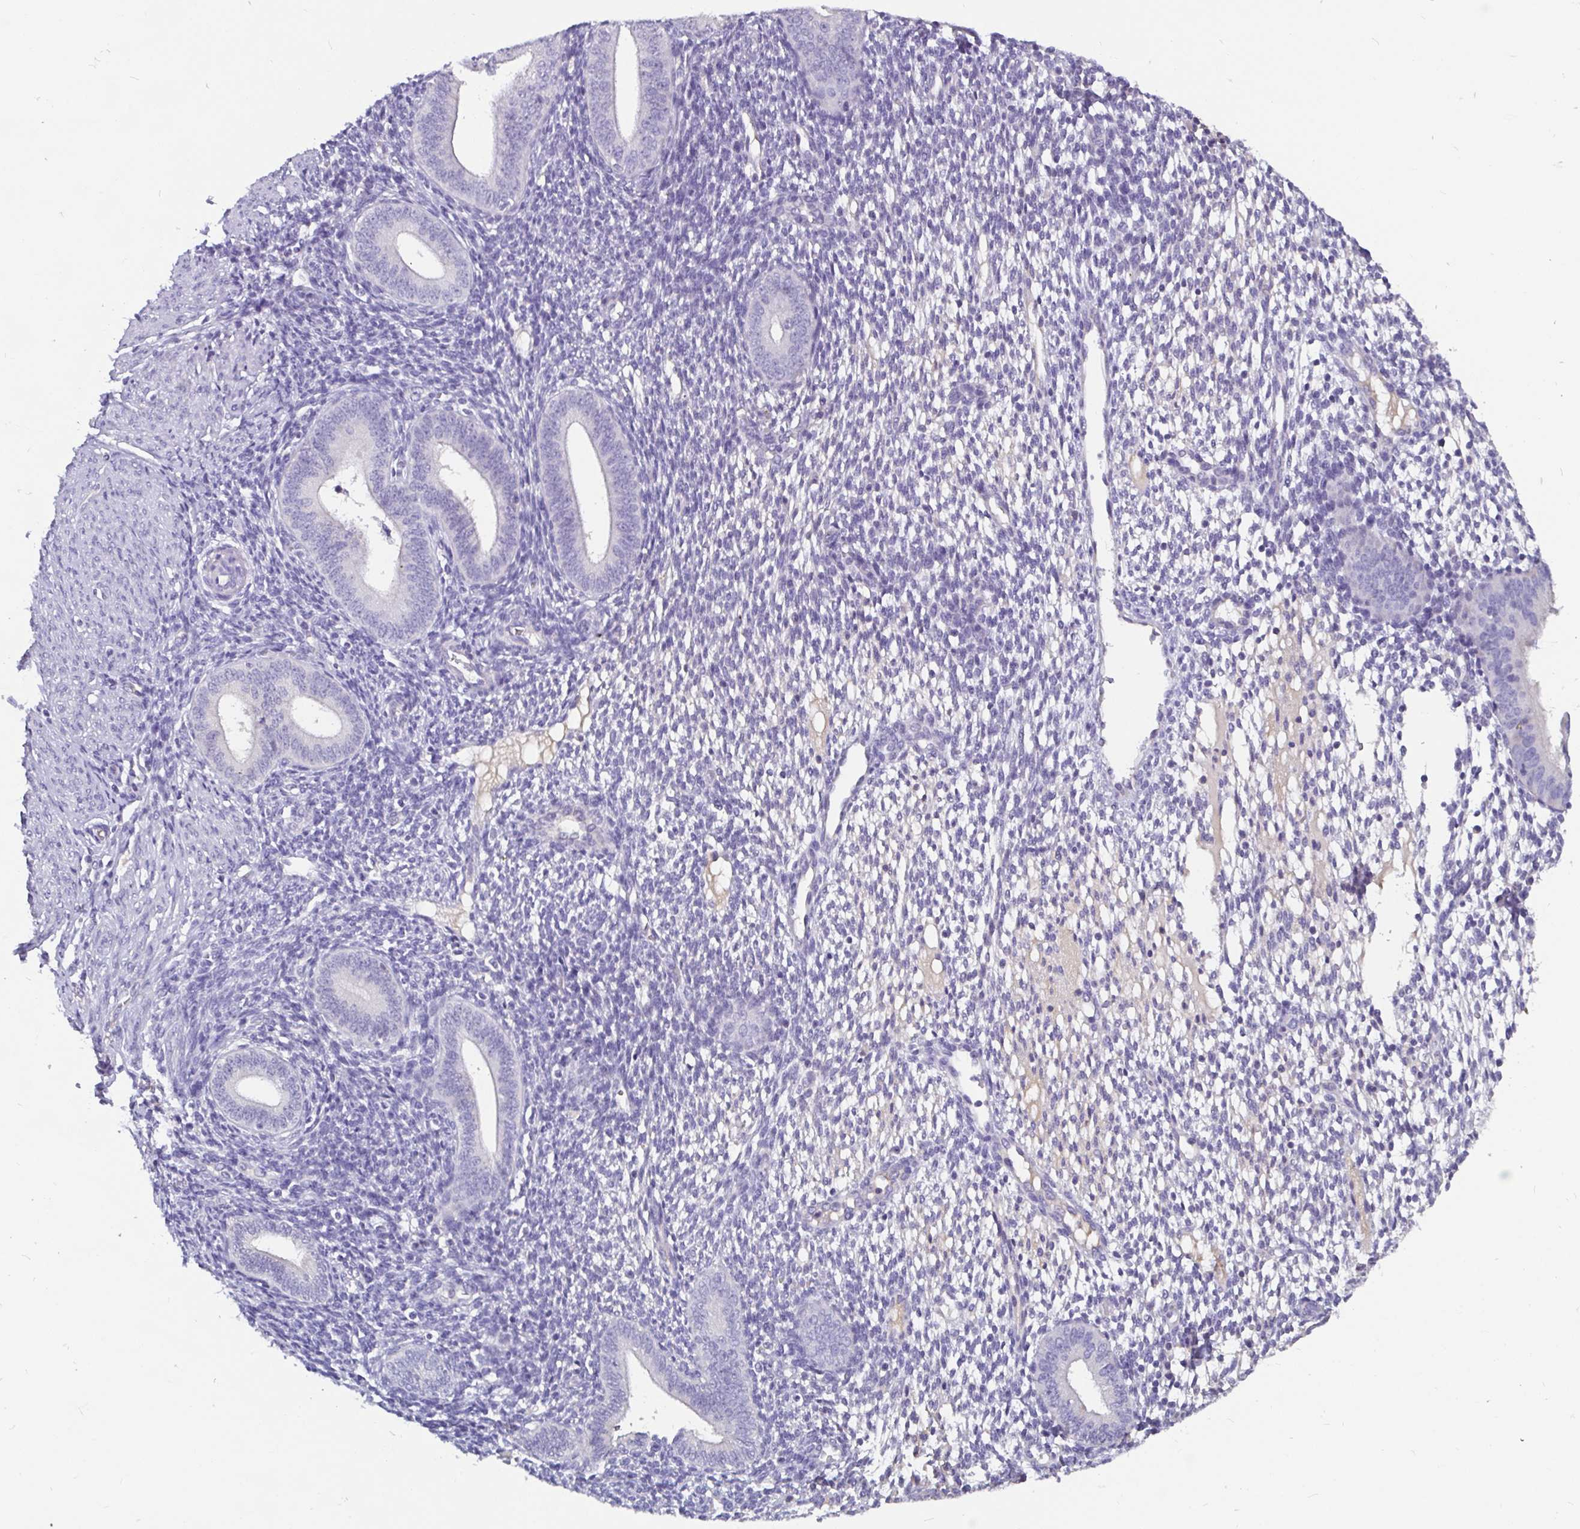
{"staining": {"intensity": "negative", "quantity": "none", "location": "none"}, "tissue": "endometrium", "cell_type": "Cells in endometrial stroma", "image_type": "normal", "snomed": [{"axis": "morphology", "description": "Normal tissue, NOS"}, {"axis": "topography", "description": "Endometrium"}], "caption": "A high-resolution histopathology image shows IHC staining of normal endometrium, which demonstrates no significant positivity in cells in endometrial stroma.", "gene": "ADAMTS6", "patient": {"sex": "female", "age": 40}}